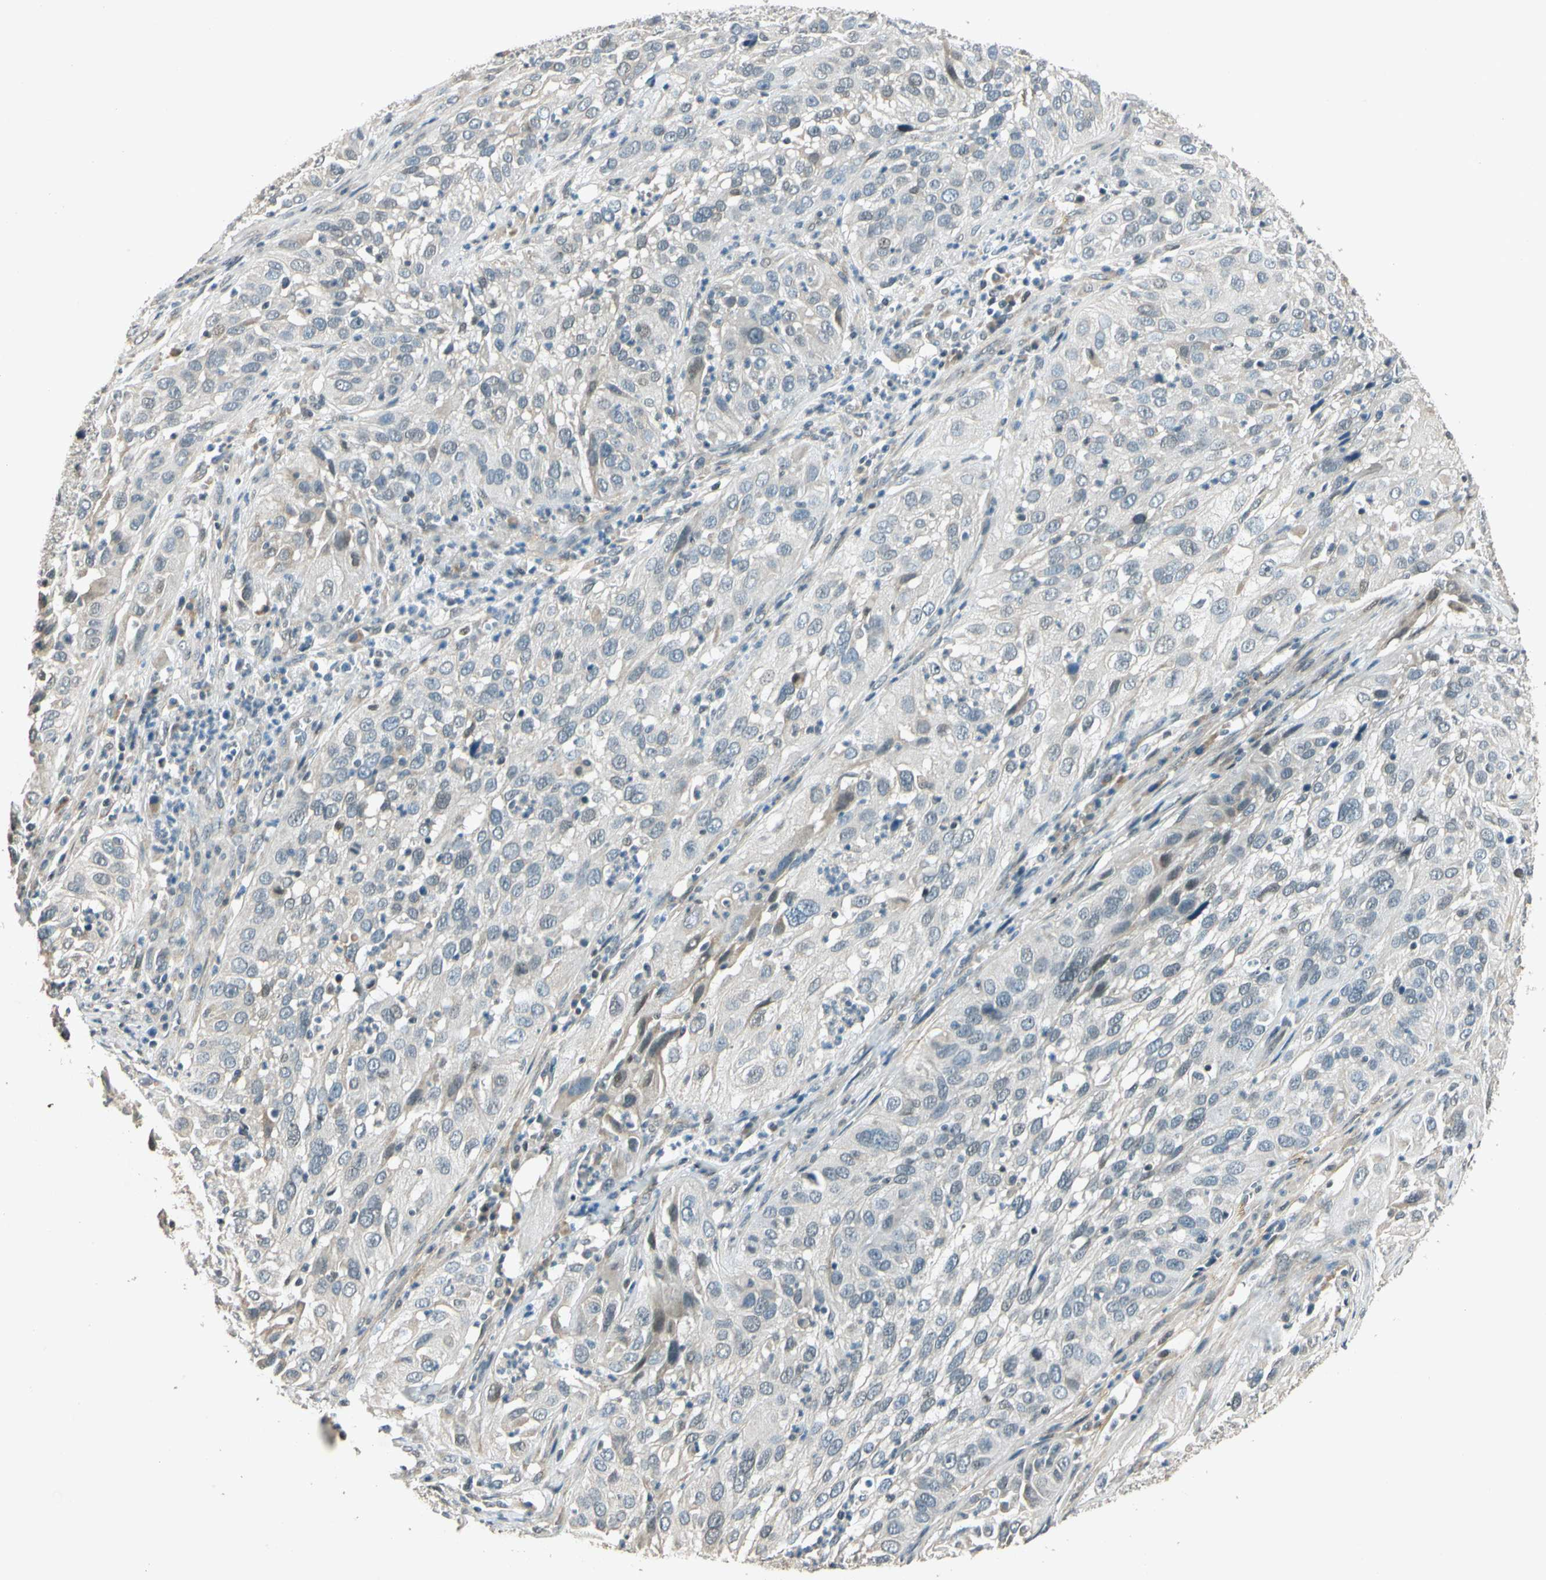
{"staining": {"intensity": "weak", "quantity": "<25%", "location": "cytoplasmic/membranous"}, "tissue": "cervical cancer", "cell_type": "Tumor cells", "image_type": "cancer", "snomed": [{"axis": "morphology", "description": "Squamous cell carcinoma, NOS"}, {"axis": "topography", "description": "Cervix"}], "caption": "Cervical squamous cell carcinoma was stained to show a protein in brown. There is no significant expression in tumor cells.", "gene": "ZBTB4", "patient": {"sex": "female", "age": 32}}